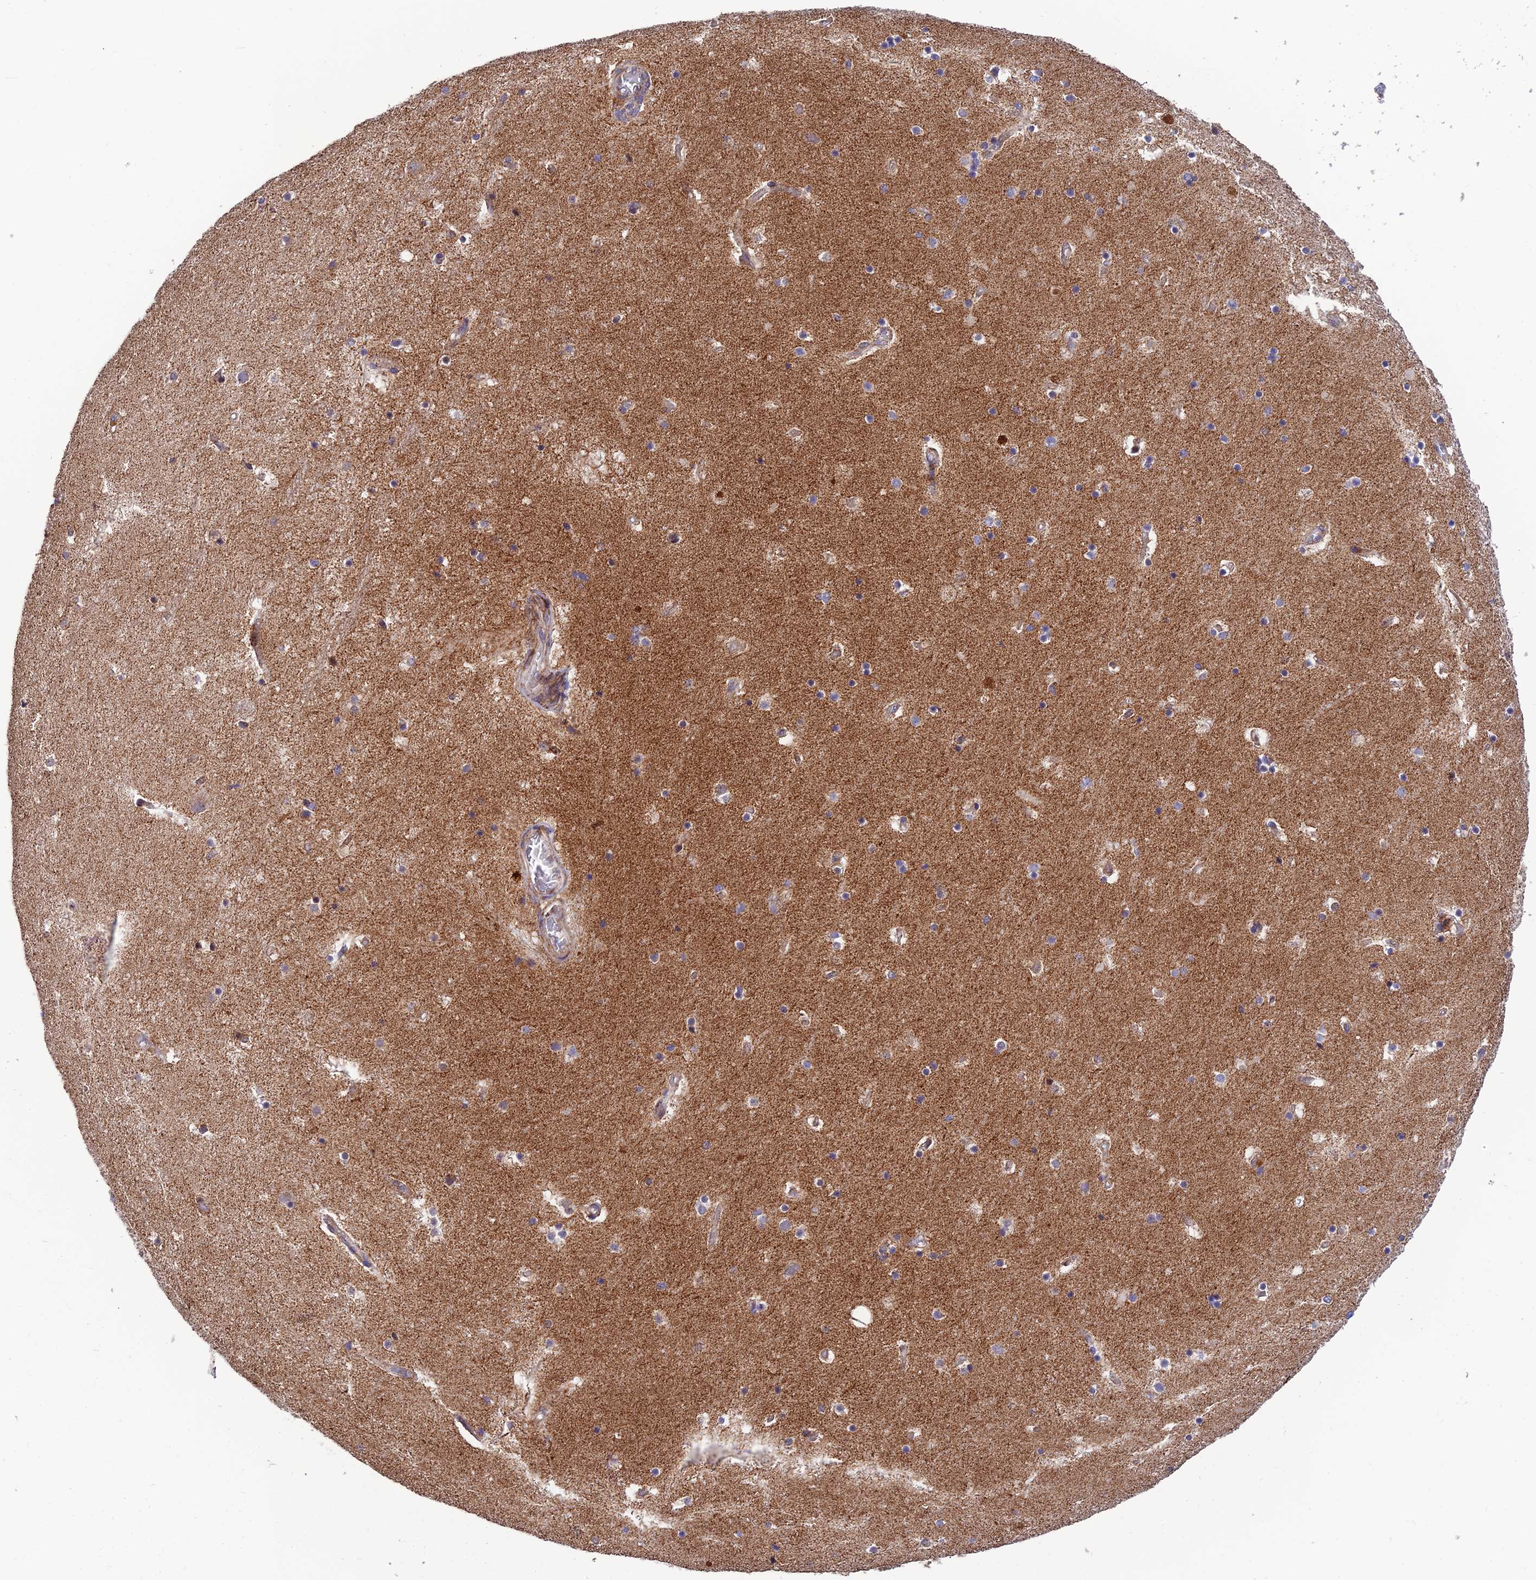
{"staining": {"intensity": "weak", "quantity": "<25%", "location": "cytoplasmic/membranous"}, "tissue": "hippocampus", "cell_type": "Glial cells", "image_type": "normal", "snomed": [{"axis": "morphology", "description": "Normal tissue, NOS"}, {"axis": "topography", "description": "Hippocampus"}], "caption": "Micrograph shows no protein staining in glial cells of benign hippocampus.", "gene": "PODNL1", "patient": {"sex": "female", "age": 52}}